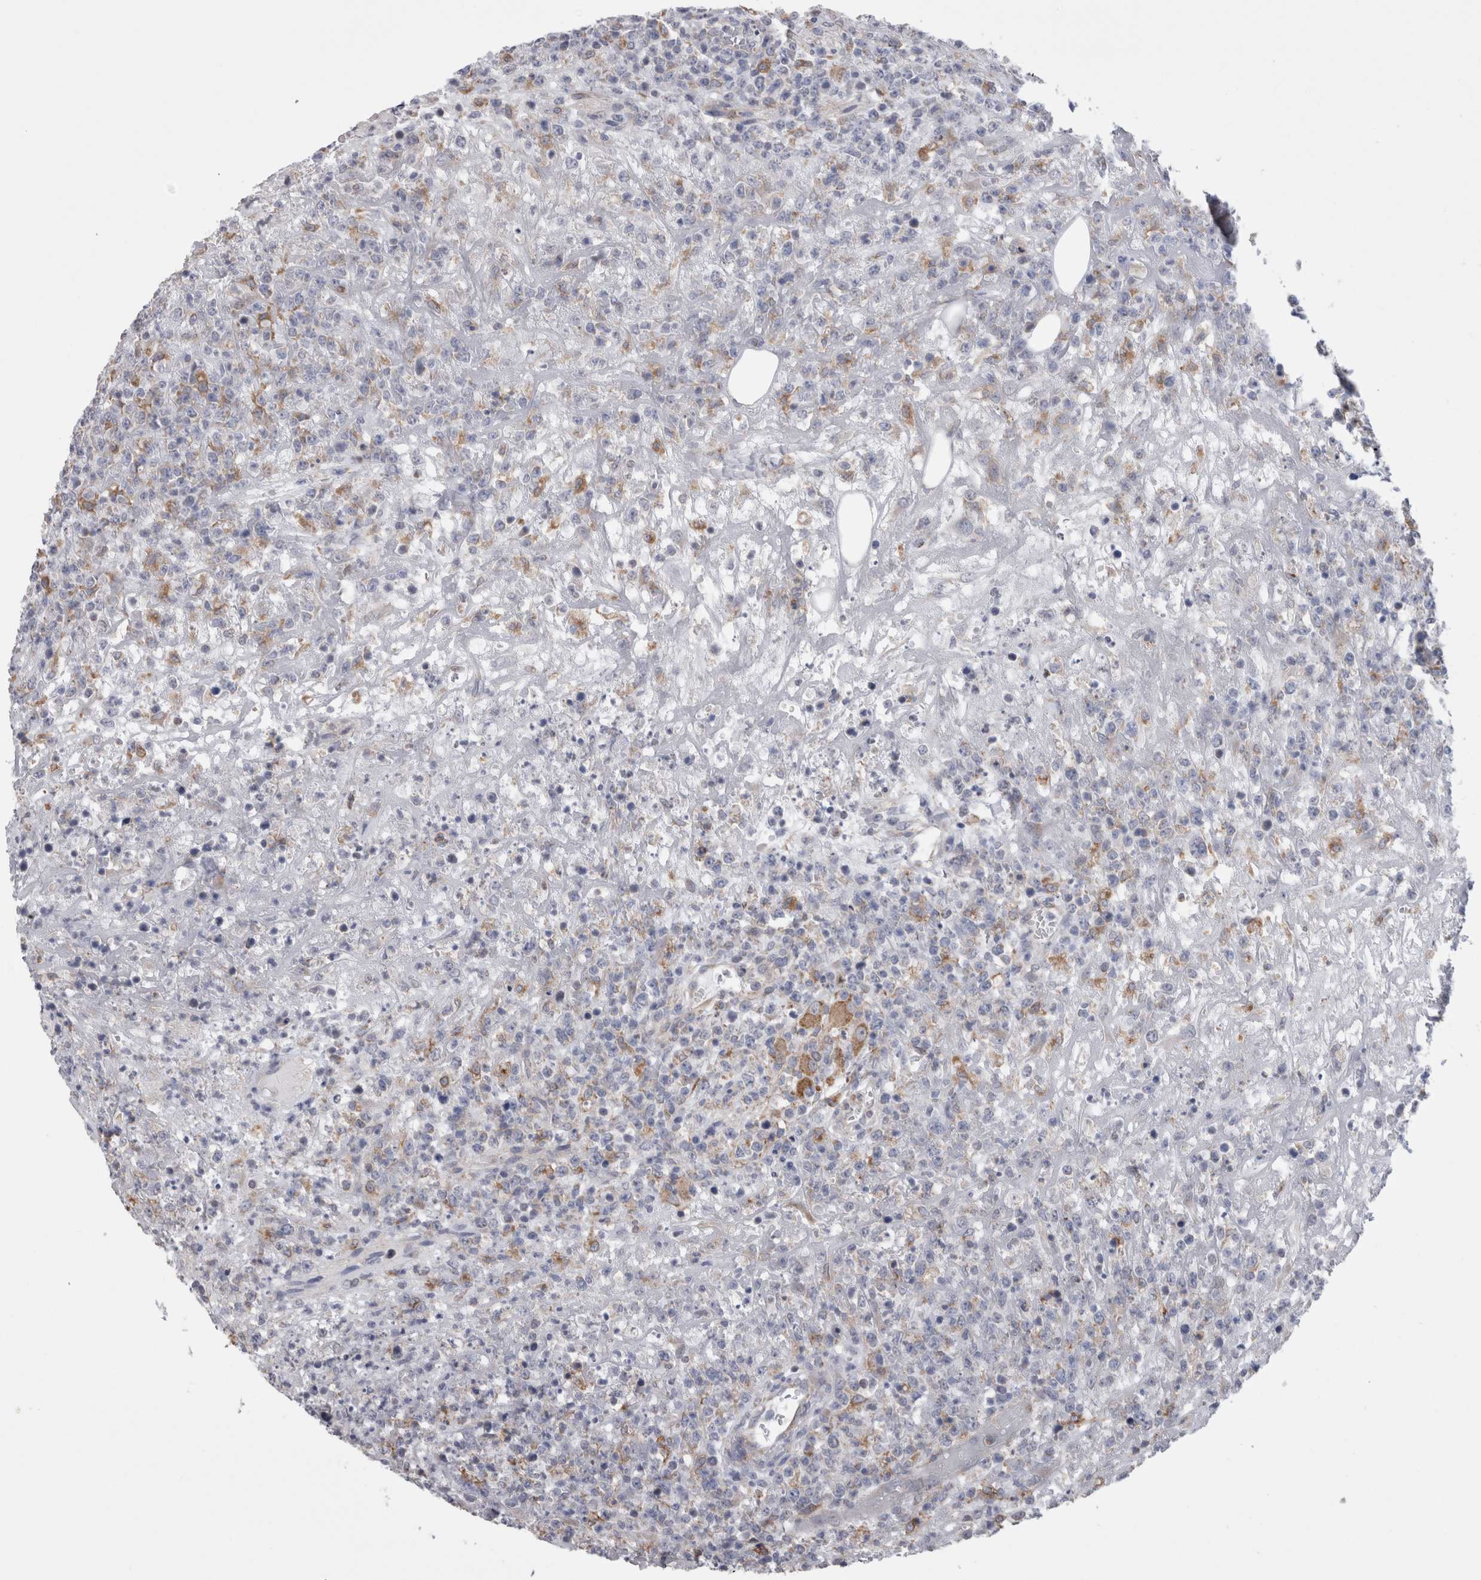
{"staining": {"intensity": "negative", "quantity": "none", "location": "none"}, "tissue": "lymphoma", "cell_type": "Tumor cells", "image_type": "cancer", "snomed": [{"axis": "morphology", "description": "Malignant lymphoma, non-Hodgkin's type, High grade"}, {"axis": "topography", "description": "Colon"}], "caption": "IHC of high-grade malignant lymphoma, non-Hodgkin's type displays no positivity in tumor cells.", "gene": "GDAP1", "patient": {"sex": "female", "age": 53}}